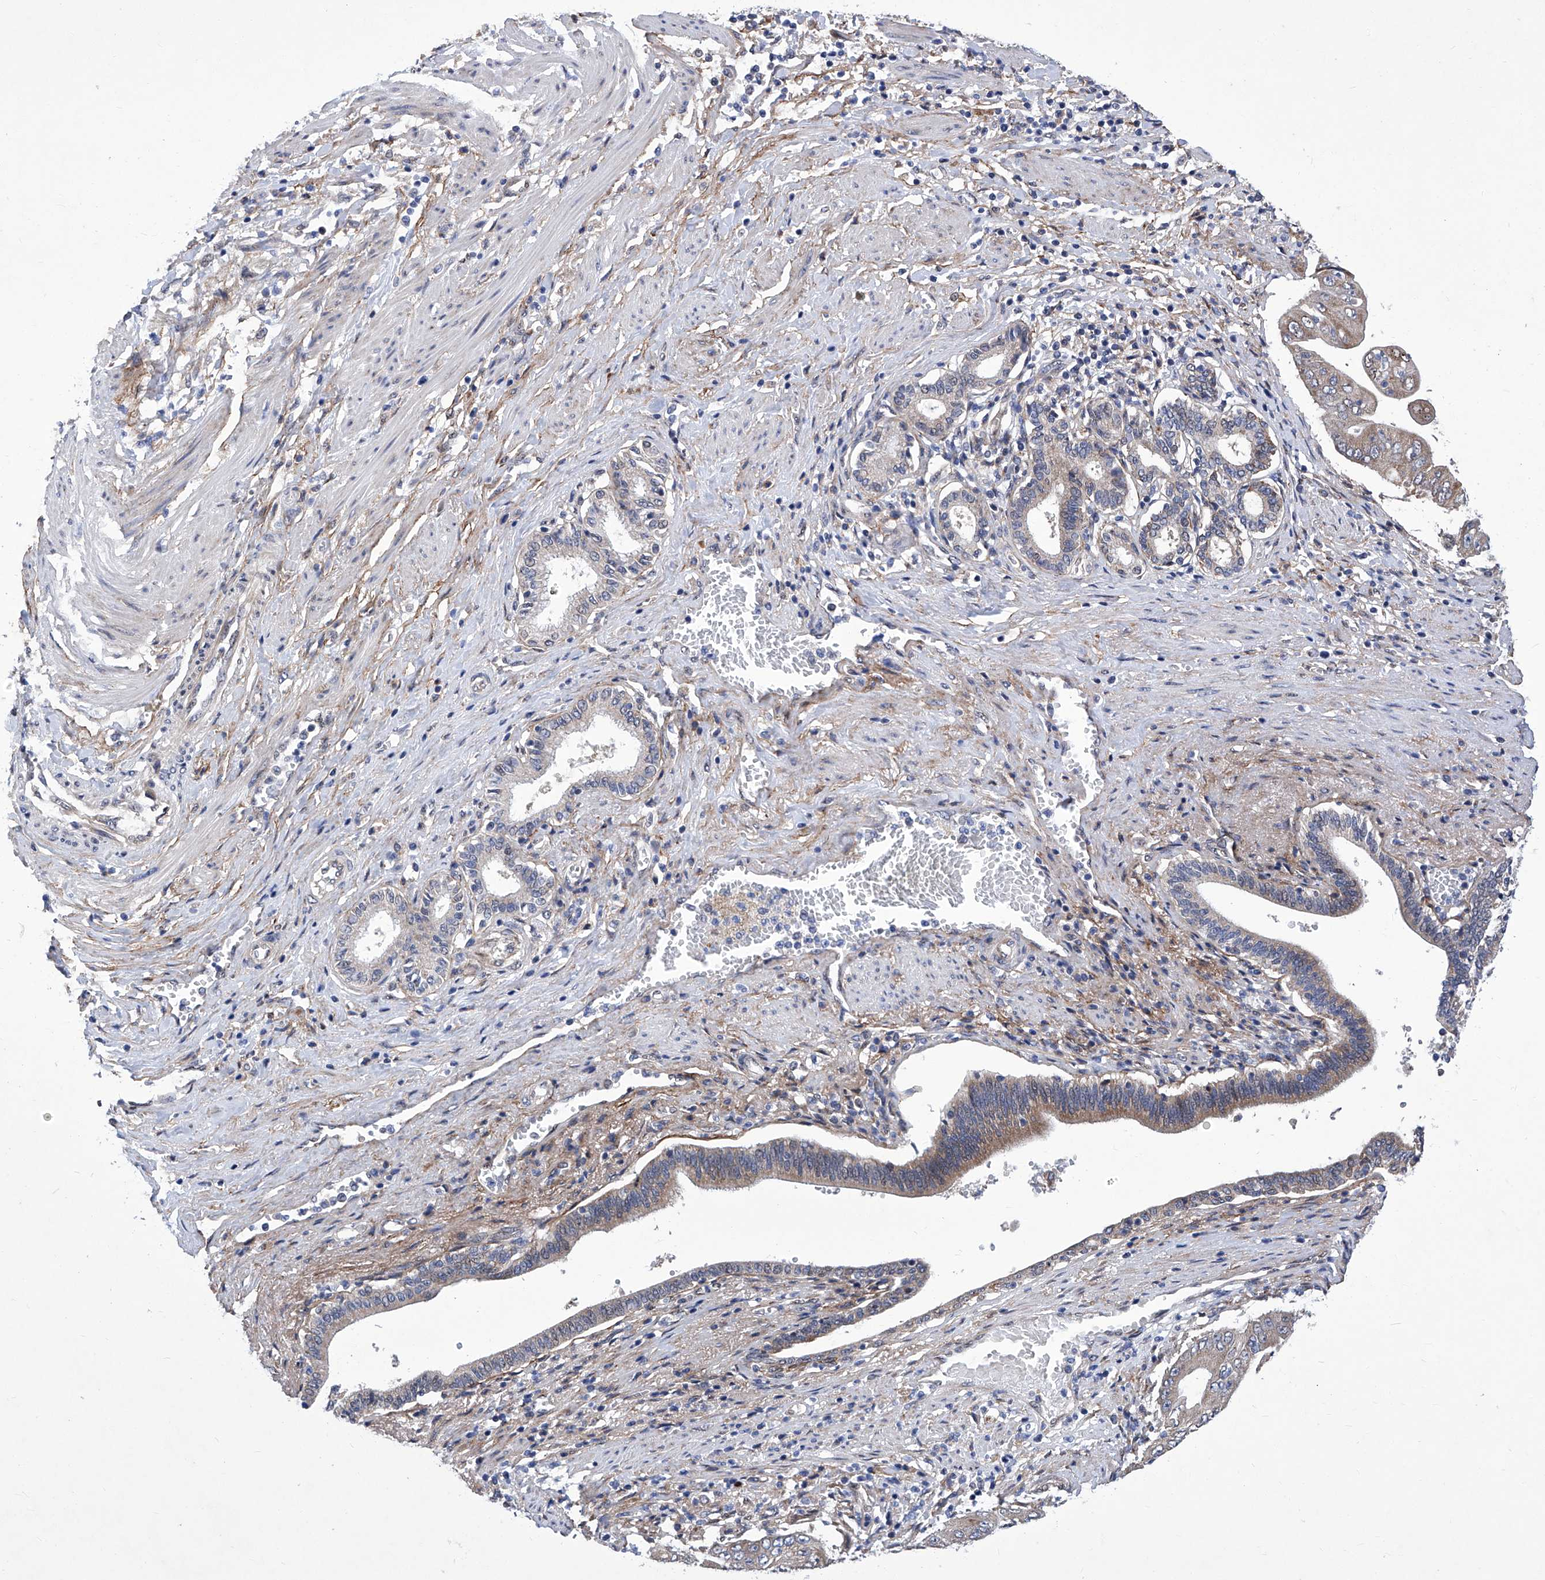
{"staining": {"intensity": "moderate", "quantity": "25%-75%", "location": "cytoplasmic/membranous"}, "tissue": "pancreatic cancer", "cell_type": "Tumor cells", "image_type": "cancer", "snomed": [{"axis": "morphology", "description": "Adenocarcinoma, NOS"}, {"axis": "topography", "description": "Pancreas"}], "caption": "IHC histopathology image of neoplastic tissue: human pancreatic cancer (adenocarcinoma) stained using immunohistochemistry displays medium levels of moderate protein expression localized specifically in the cytoplasmic/membranous of tumor cells, appearing as a cytoplasmic/membranous brown color.", "gene": "KTI12", "patient": {"sex": "female", "age": 77}}